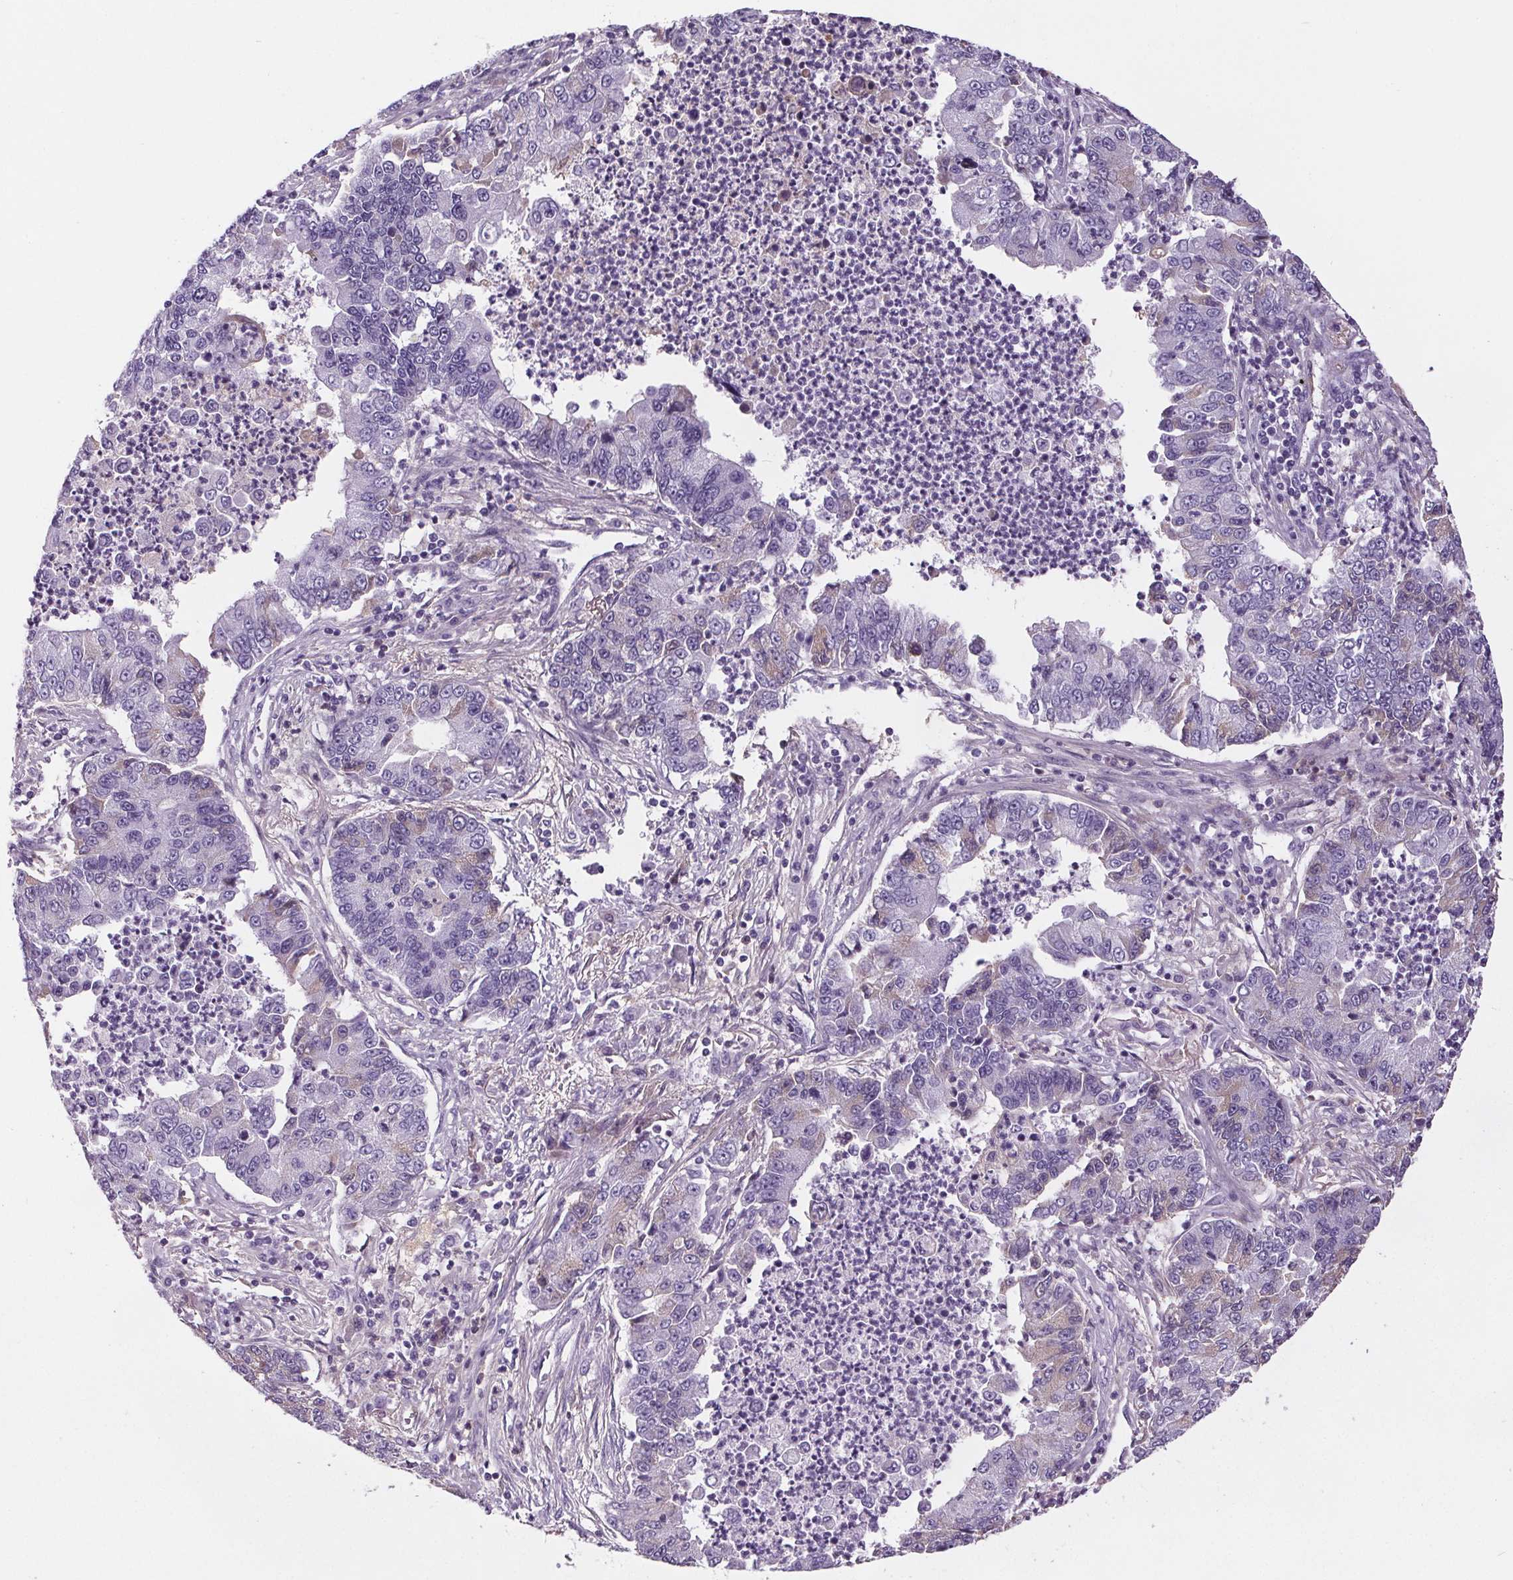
{"staining": {"intensity": "negative", "quantity": "none", "location": "none"}, "tissue": "lung cancer", "cell_type": "Tumor cells", "image_type": "cancer", "snomed": [{"axis": "morphology", "description": "Adenocarcinoma, NOS"}, {"axis": "topography", "description": "Lung"}], "caption": "High magnification brightfield microscopy of adenocarcinoma (lung) stained with DAB (brown) and counterstained with hematoxylin (blue): tumor cells show no significant positivity.", "gene": "CD5L", "patient": {"sex": "female", "age": 57}}